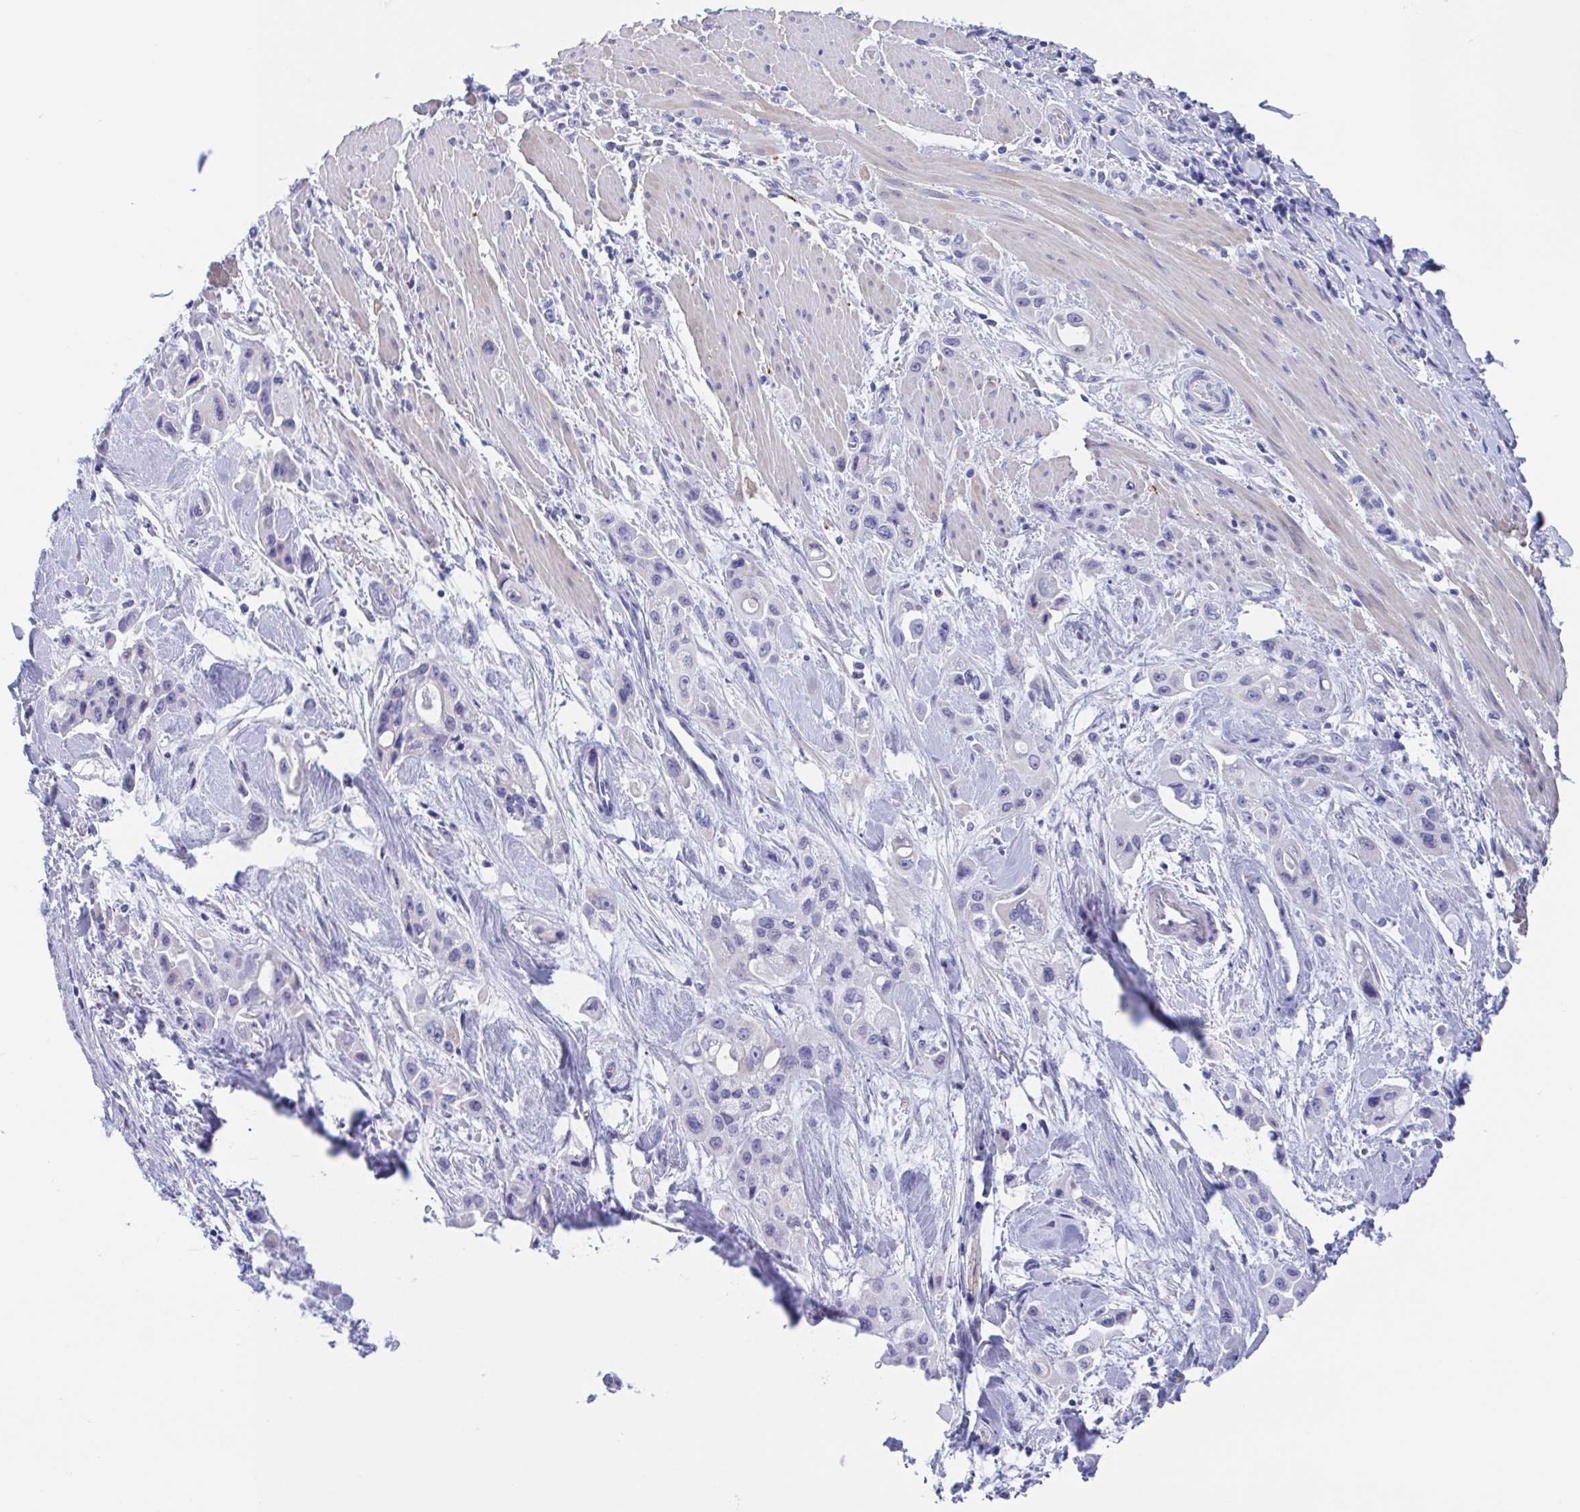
{"staining": {"intensity": "negative", "quantity": "none", "location": "none"}, "tissue": "pancreatic cancer", "cell_type": "Tumor cells", "image_type": "cancer", "snomed": [{"axis": "morphology", "description": "Adenocarcinoma, NOS"}, {"axis": "topography", "description": "Pancreas"}], "caption": "This is a micrograph of immunohistochemistry staining of pancreatic cancer, which shows no positivity in tumor cells.", "gene": "MUCL3", "patient": {"sex": "female", "age": 66}}